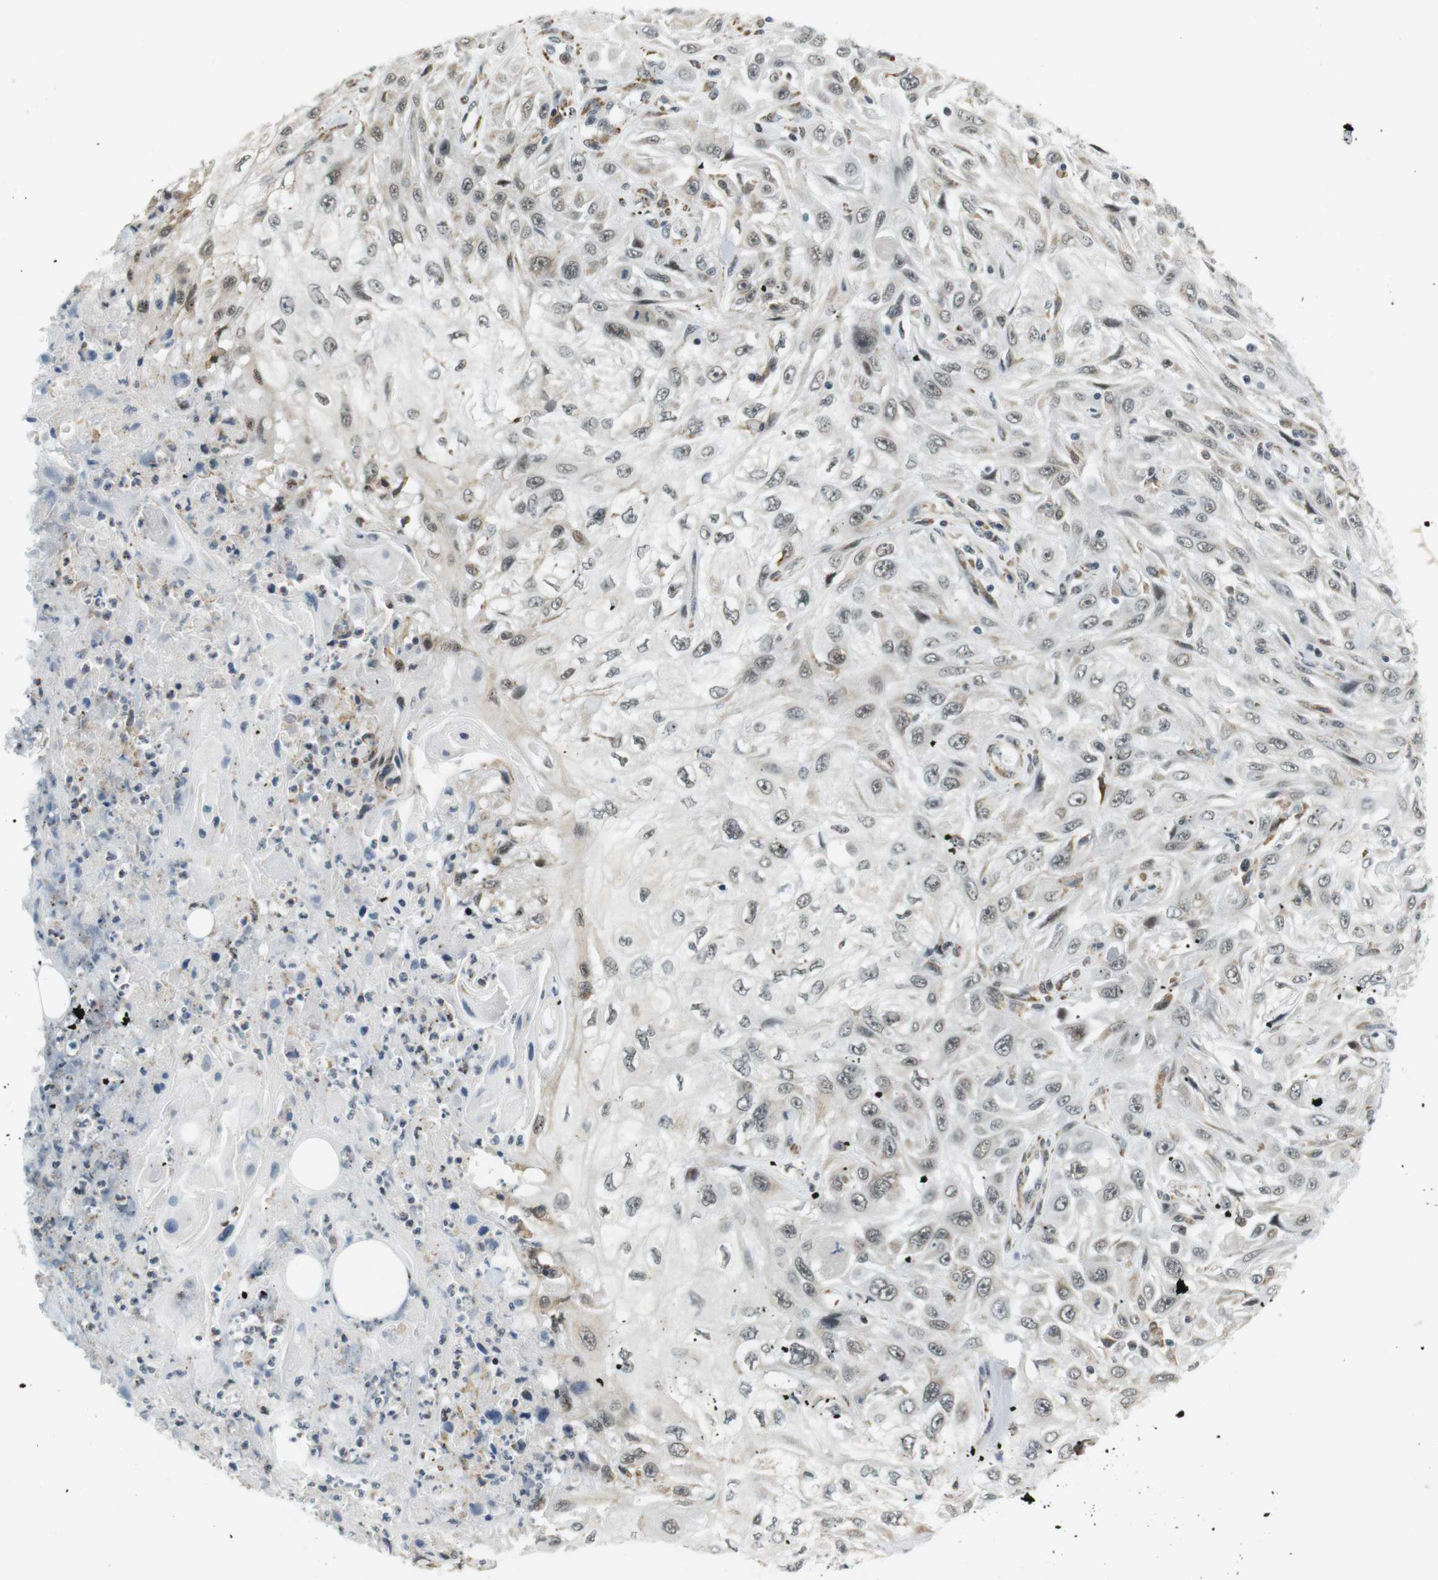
{"staining": {"intensity": "weak", "quantity": ">75%", "location": "nuclear"}, "tissue": "skin cancer", "cell_type": "Tumor cells", "image_type": "cancer", "snomed": [{"axis": "morphology", "description": "Squamous cell carcinoma, NOS"}, {"axis": "topography", "description": "Skin"}], "caption": "This is a histology image of IHC staining of squamous cell carcinoma (skin), which shows weak staining in the nuclear of tumor cells.", "gene": "RNF38", "patient": {"sex": "male", "age": 75}}